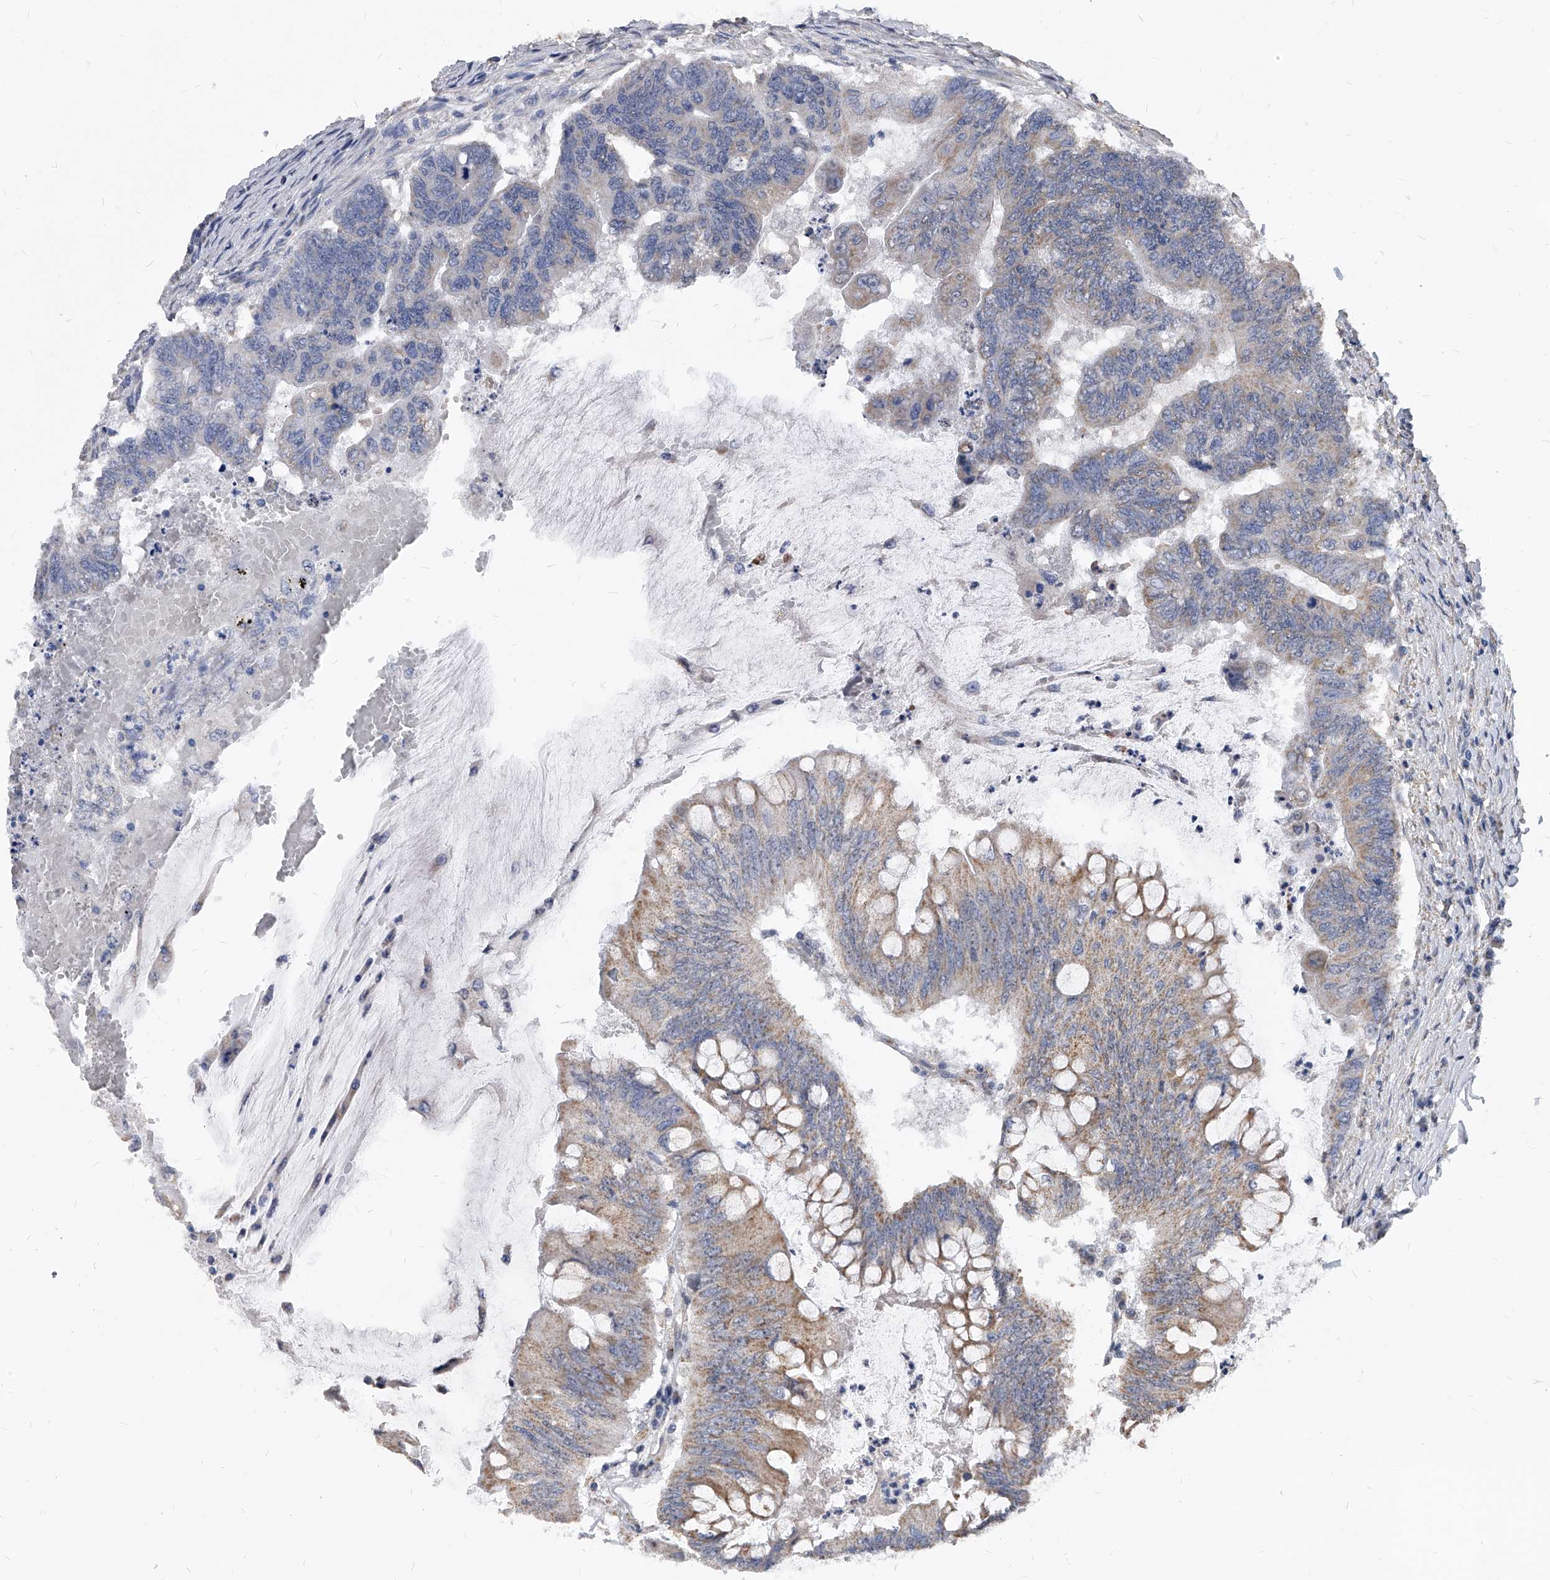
{"staining": {"intensity": "weak", "quantity": "25%-75%", "location": "cytoplasmic/membranous"}, "tissue": "colorectal cancer", "cell_type": "Tumor cells", "image_type": "cancer", "snomed": [{"axis": "morphology", "description": "Adenoma, NOS"}, {"axis": "morphology", "description": "Adenocarcinoma, NOS"}, {"axis": "topography", "description": "Colon"}], "caption": "This photomicrograph displays immunohistochemistry (IHC) staining of colorectal cancer, with low weak cytoplasmic/membranous positivity in approximately 25%-75% of tumor cells.", "gene": "DUSP22", "patient": {"sex": "male", "age": 79}}